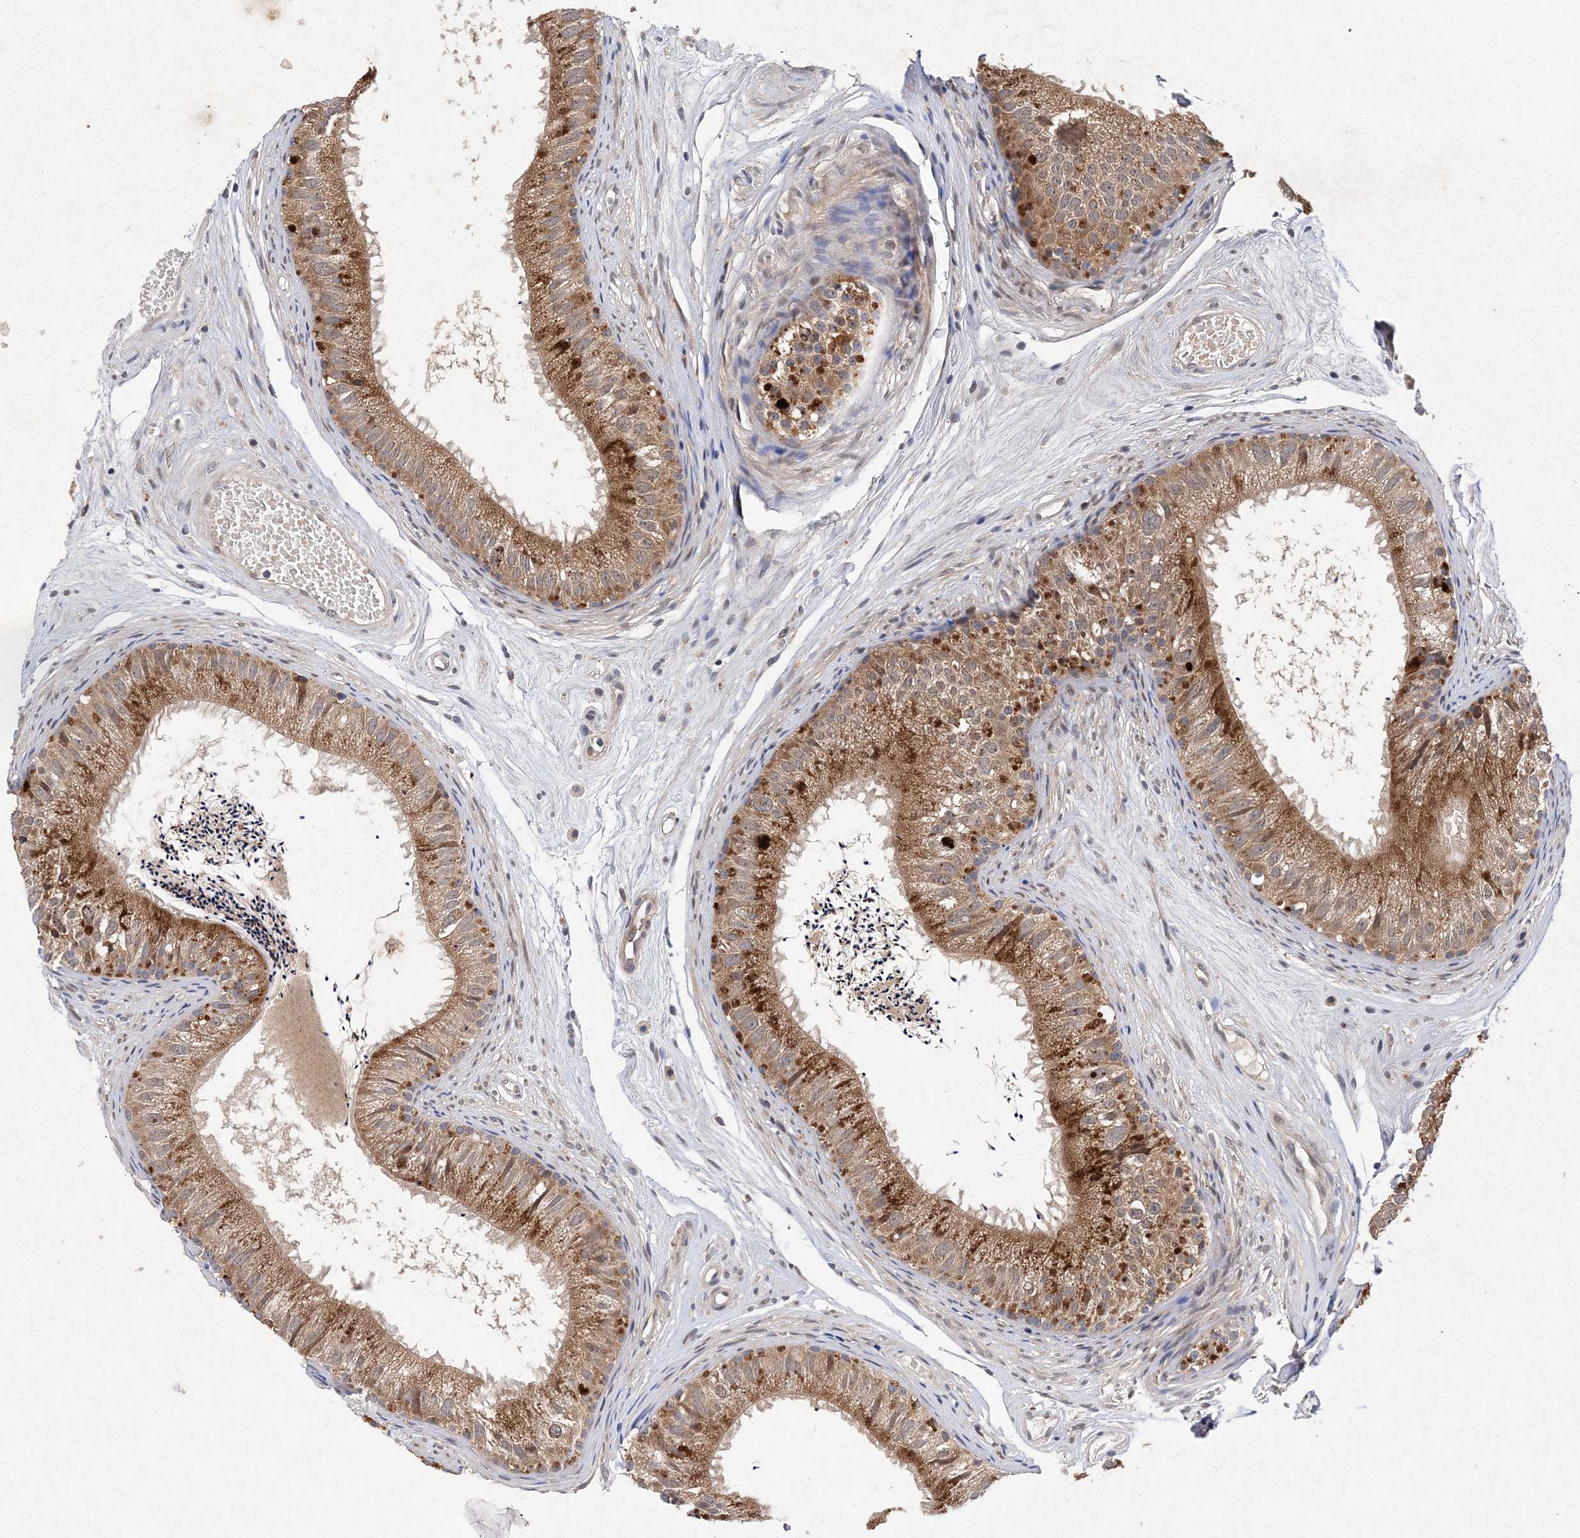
{"staining": {"intensity": "moderate", "quantity": ">75%", "location": "cytoplasmic/membranous"}, "tissue": "epididymis", "cell_type": "Glandular cells", "image_type": "normal", "snomed": [{"axis": "morphology", "description": "Normal tissue, NOS"}, {"axis": "topography", "description": "Epididymis"}], "caption": "The micrograph reveals staining of normal epididymis, revealing moderate cytoplasmic/membranous protein staining (brown color) within glandular cells.", "gene": "PROSER1", "patient": {"sex": "male", "age": 77}}